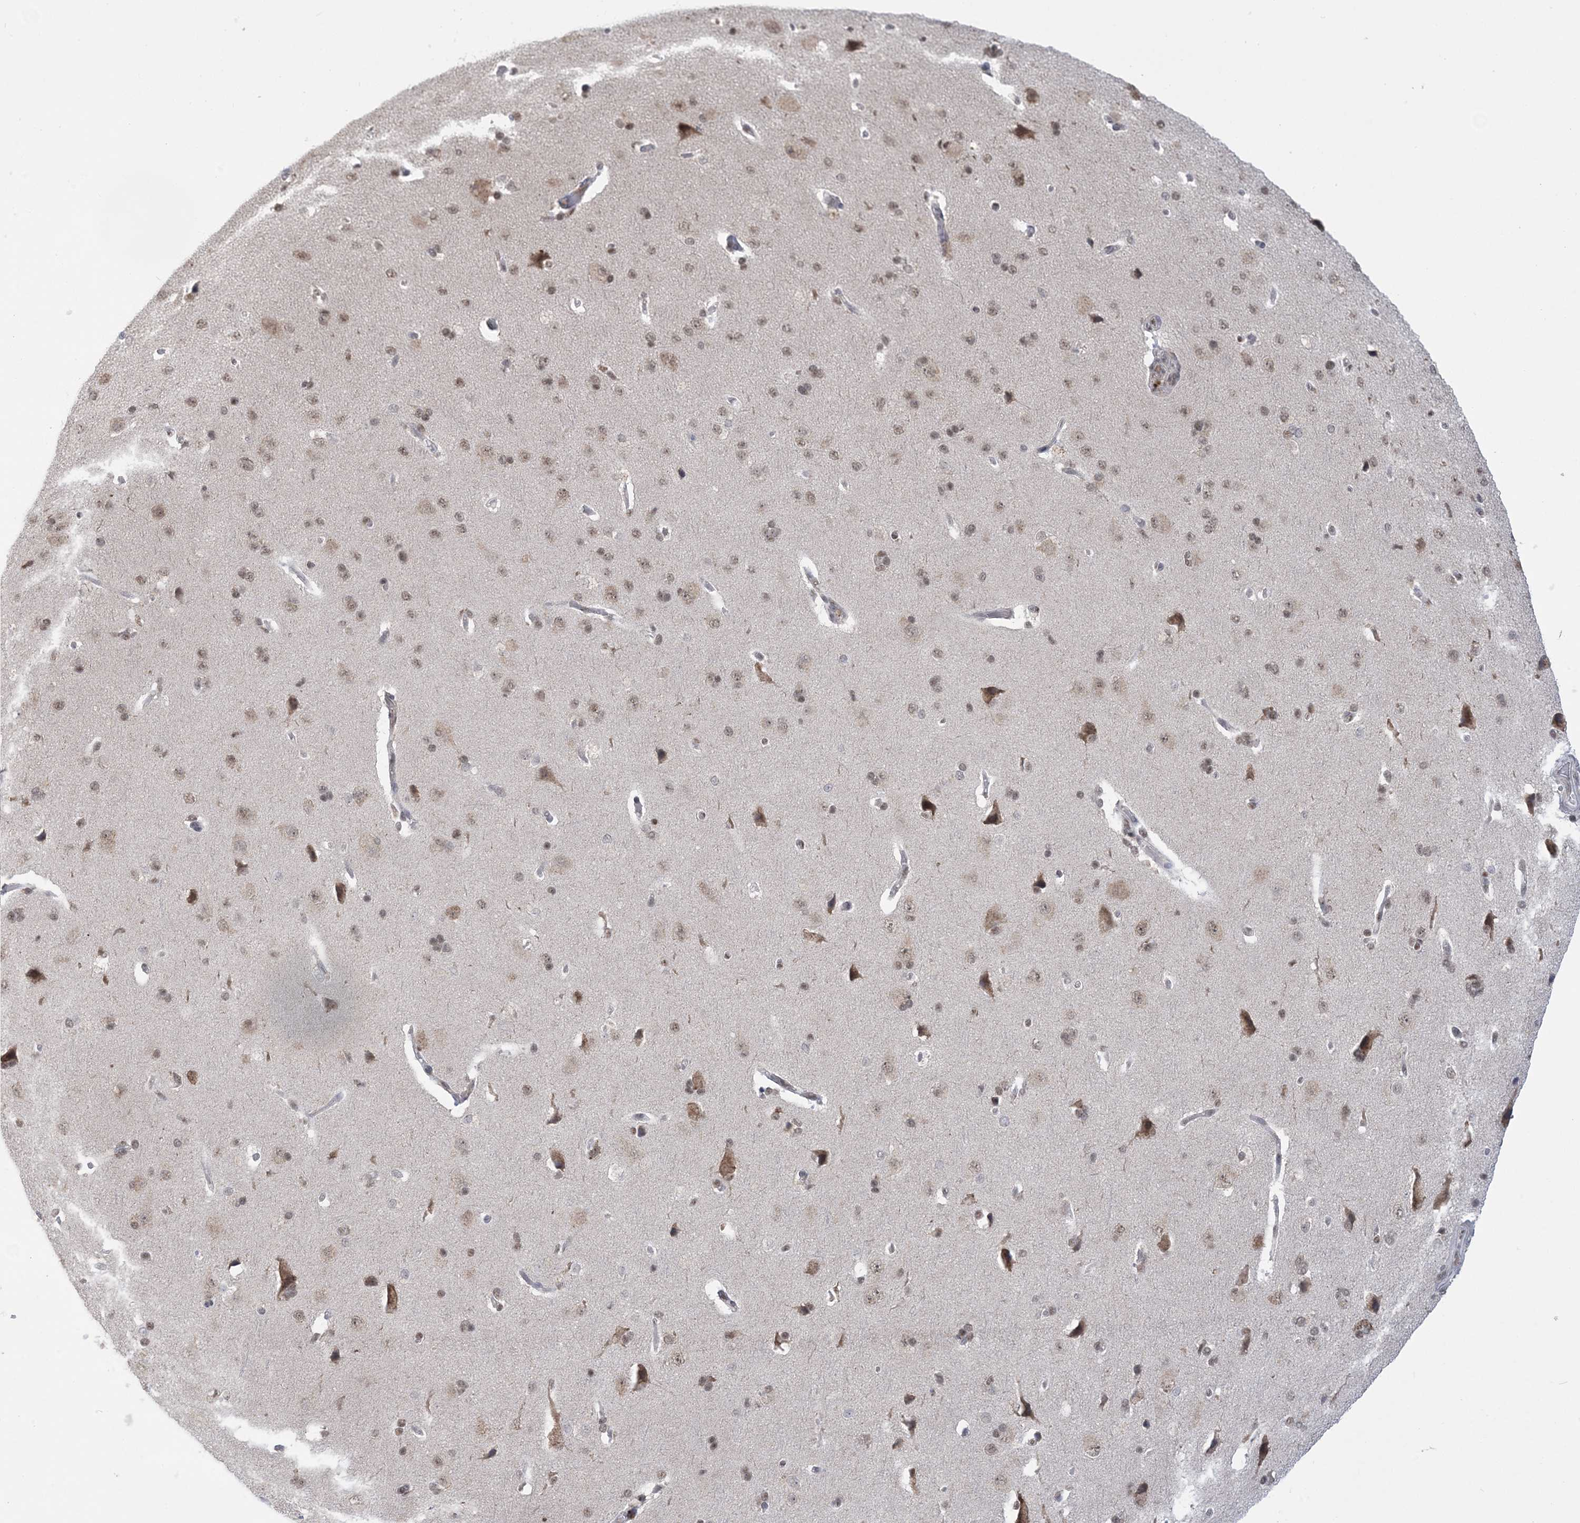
{"staining": {"intensity": "negative", "quantity": "none", "location": "none"}, "tissue": "cerebral cortex", "cell_type": "Endothelial cells", "image_type": "normal", "snomed": [{"axis": "morphology", "description": "Normal tissue, NOS"}, {"axis": "topography", "description": "Cerebral cortex"}], "caption": "High power microscopy histopathology image of an IHC micrograph of normal cerebral cortex, revealing no significant staining in endothelial cells.", "gene": "TRMT10C", "patient": {"sex": "male", "age": 62}}